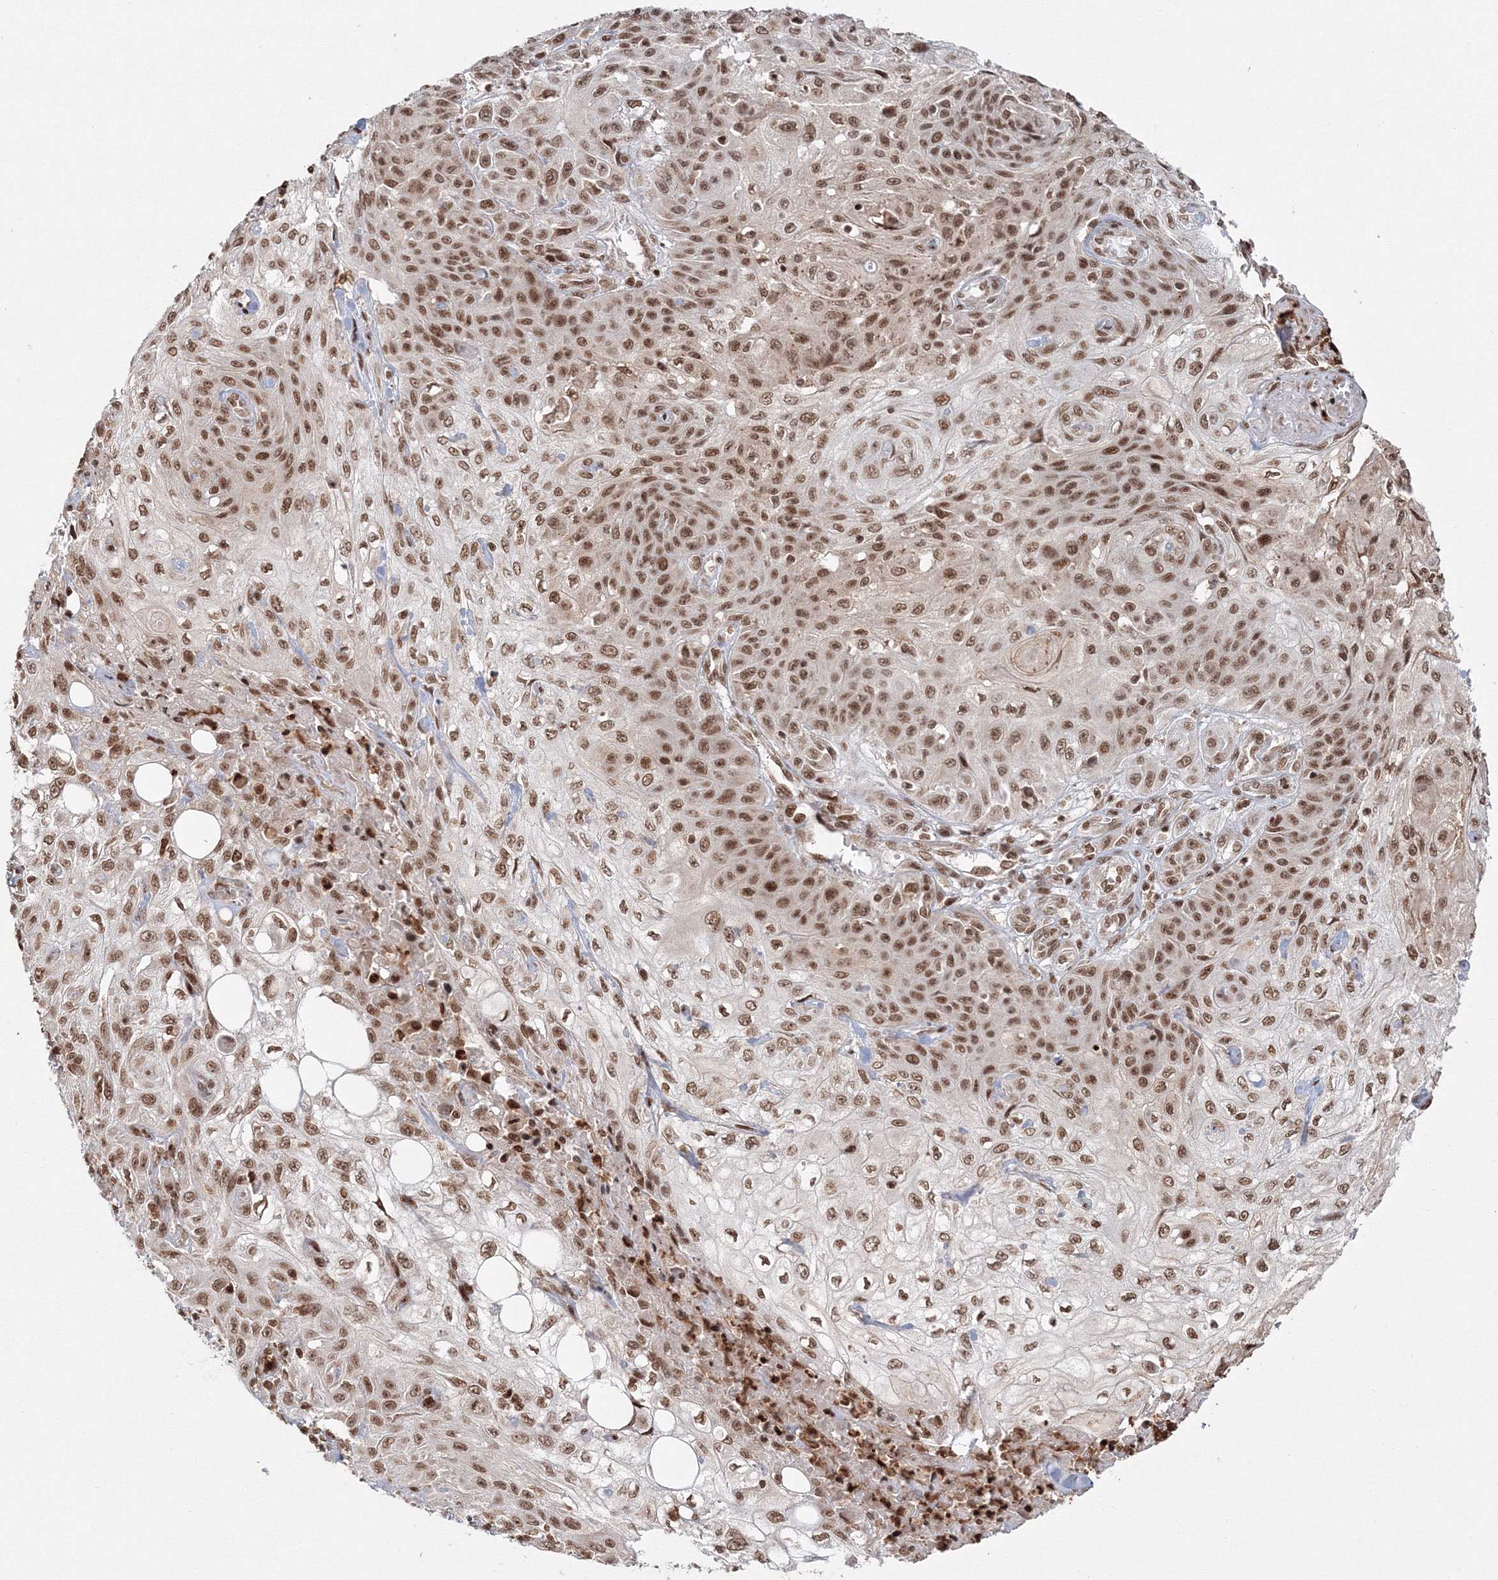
{"staining": {"intensity": "moderate", "quantity": ">75%", "location": "nuclear"}, "tissue": "skin cancer", "cell_type": "Tumor cells", "image_type": "cancer", "snomed": [{"axis": "morphology", "description": "Squamous cell carcinoma, NOS"}, {"axis": "morphology", "description": "Squamous cell carcinoma, metastatic, NOS"}, {"axis": "topography", "description": "Skin"}, {"axis": "topography", "description": "Lymph node"}], "caption": "Immunohistochemistry photomicrograph of human skin cancer stained for a protein (brown), which exhibits medium levels of moderate nuclear expression in about >75% of tumor cells.", "gene": "KIF20A", "patient": {"sex": "male", "age": 75}}